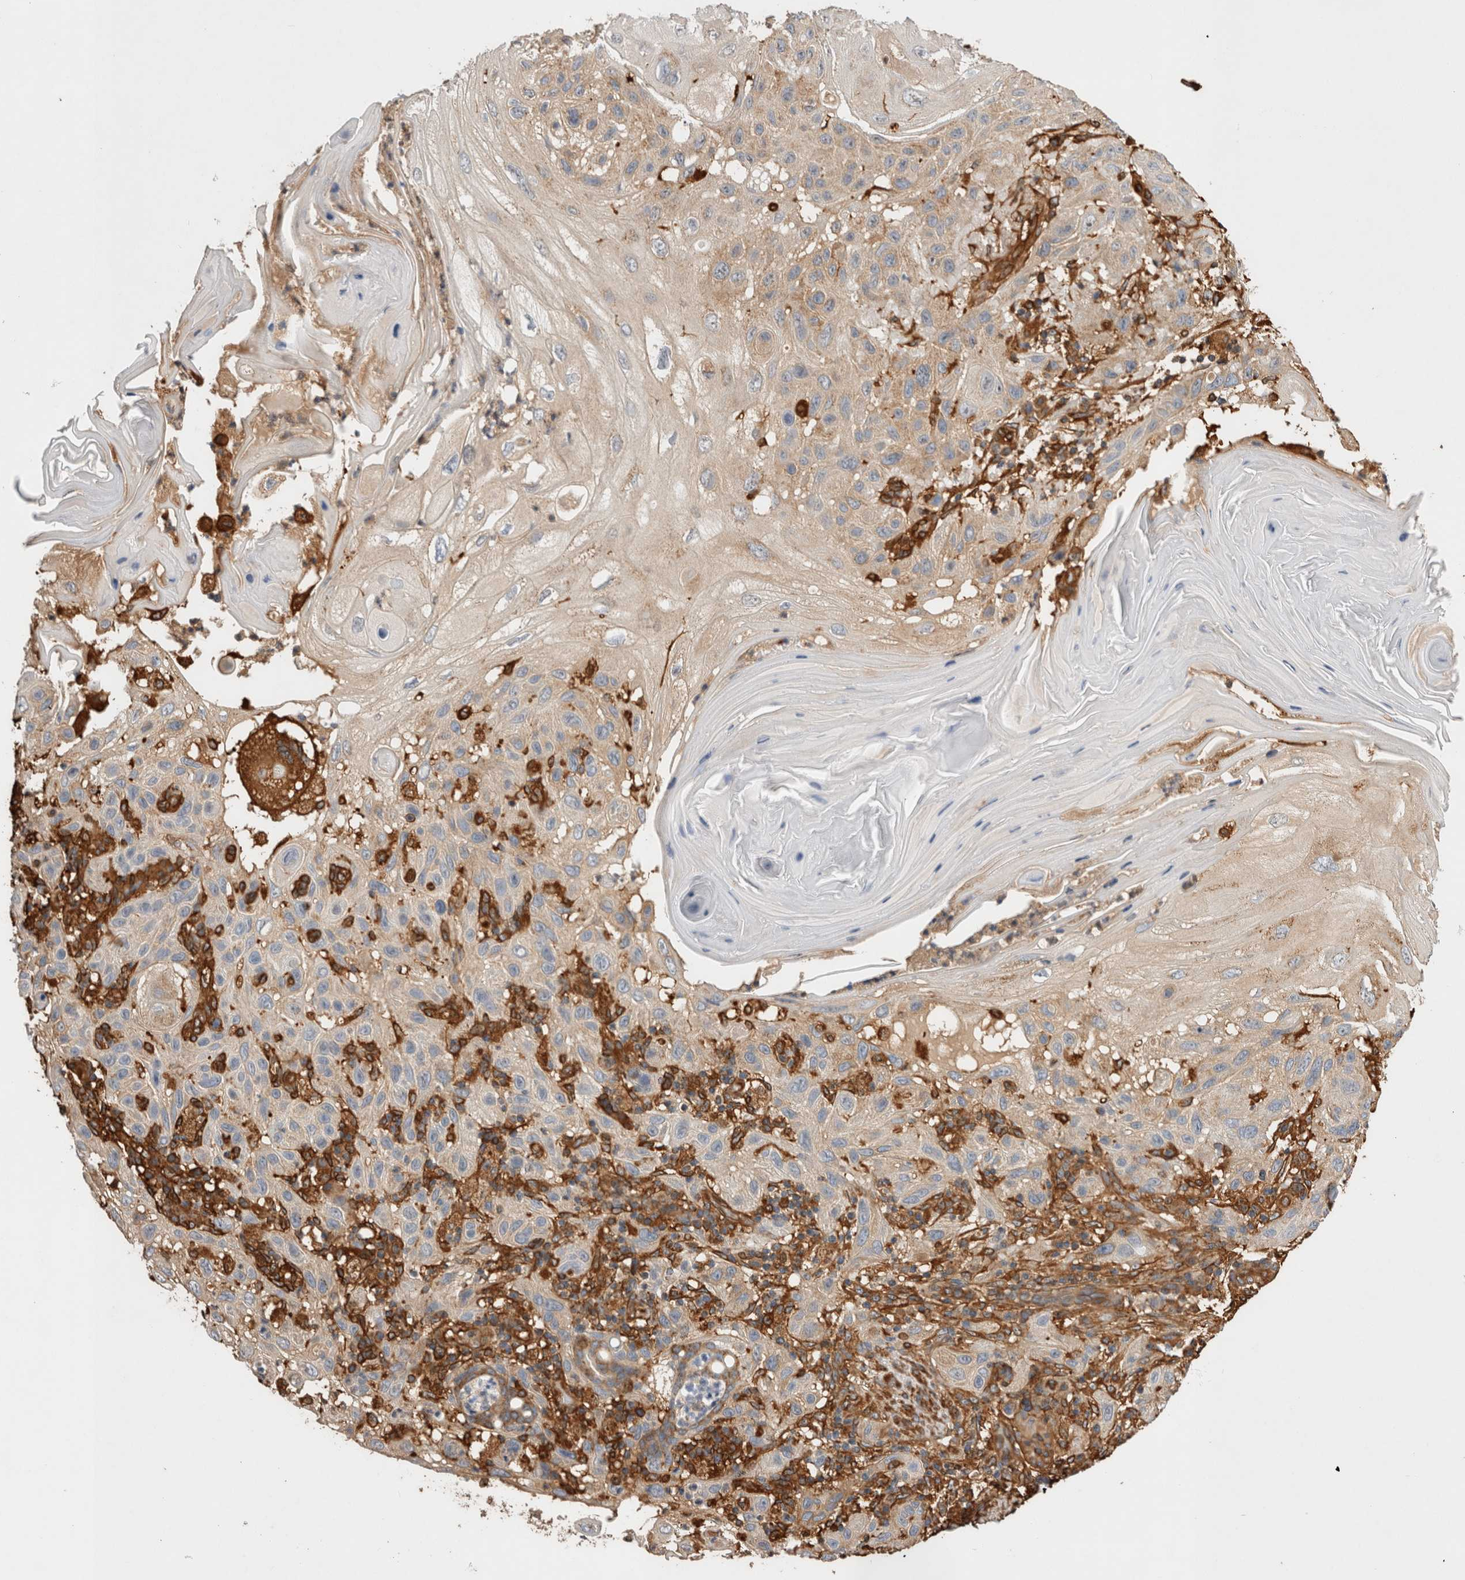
{"staining": {"intensity": "weak", "quantity": "<25%", "location": "cytoplasmic/membranous"}, "tissue": "skin cancer", "cell_type": "Tumor cells", "image_type": "cancer", "snomed": [{"axis": "morphology", "description": "Normal tissue, NOS"}, {"axis": "morphology", "description": "Squamous cell carcinoma, NOS"}, {"axis": "topography", "description": "Skin"}], "caption": "Skin cancer (squamous cell carcinoma) stained for a protein using immunohistochemistry (IHC) demonstrates no staining tumor cells.", "gene": "ZNF397", "patient": {"sex": "female", "age": 96}}